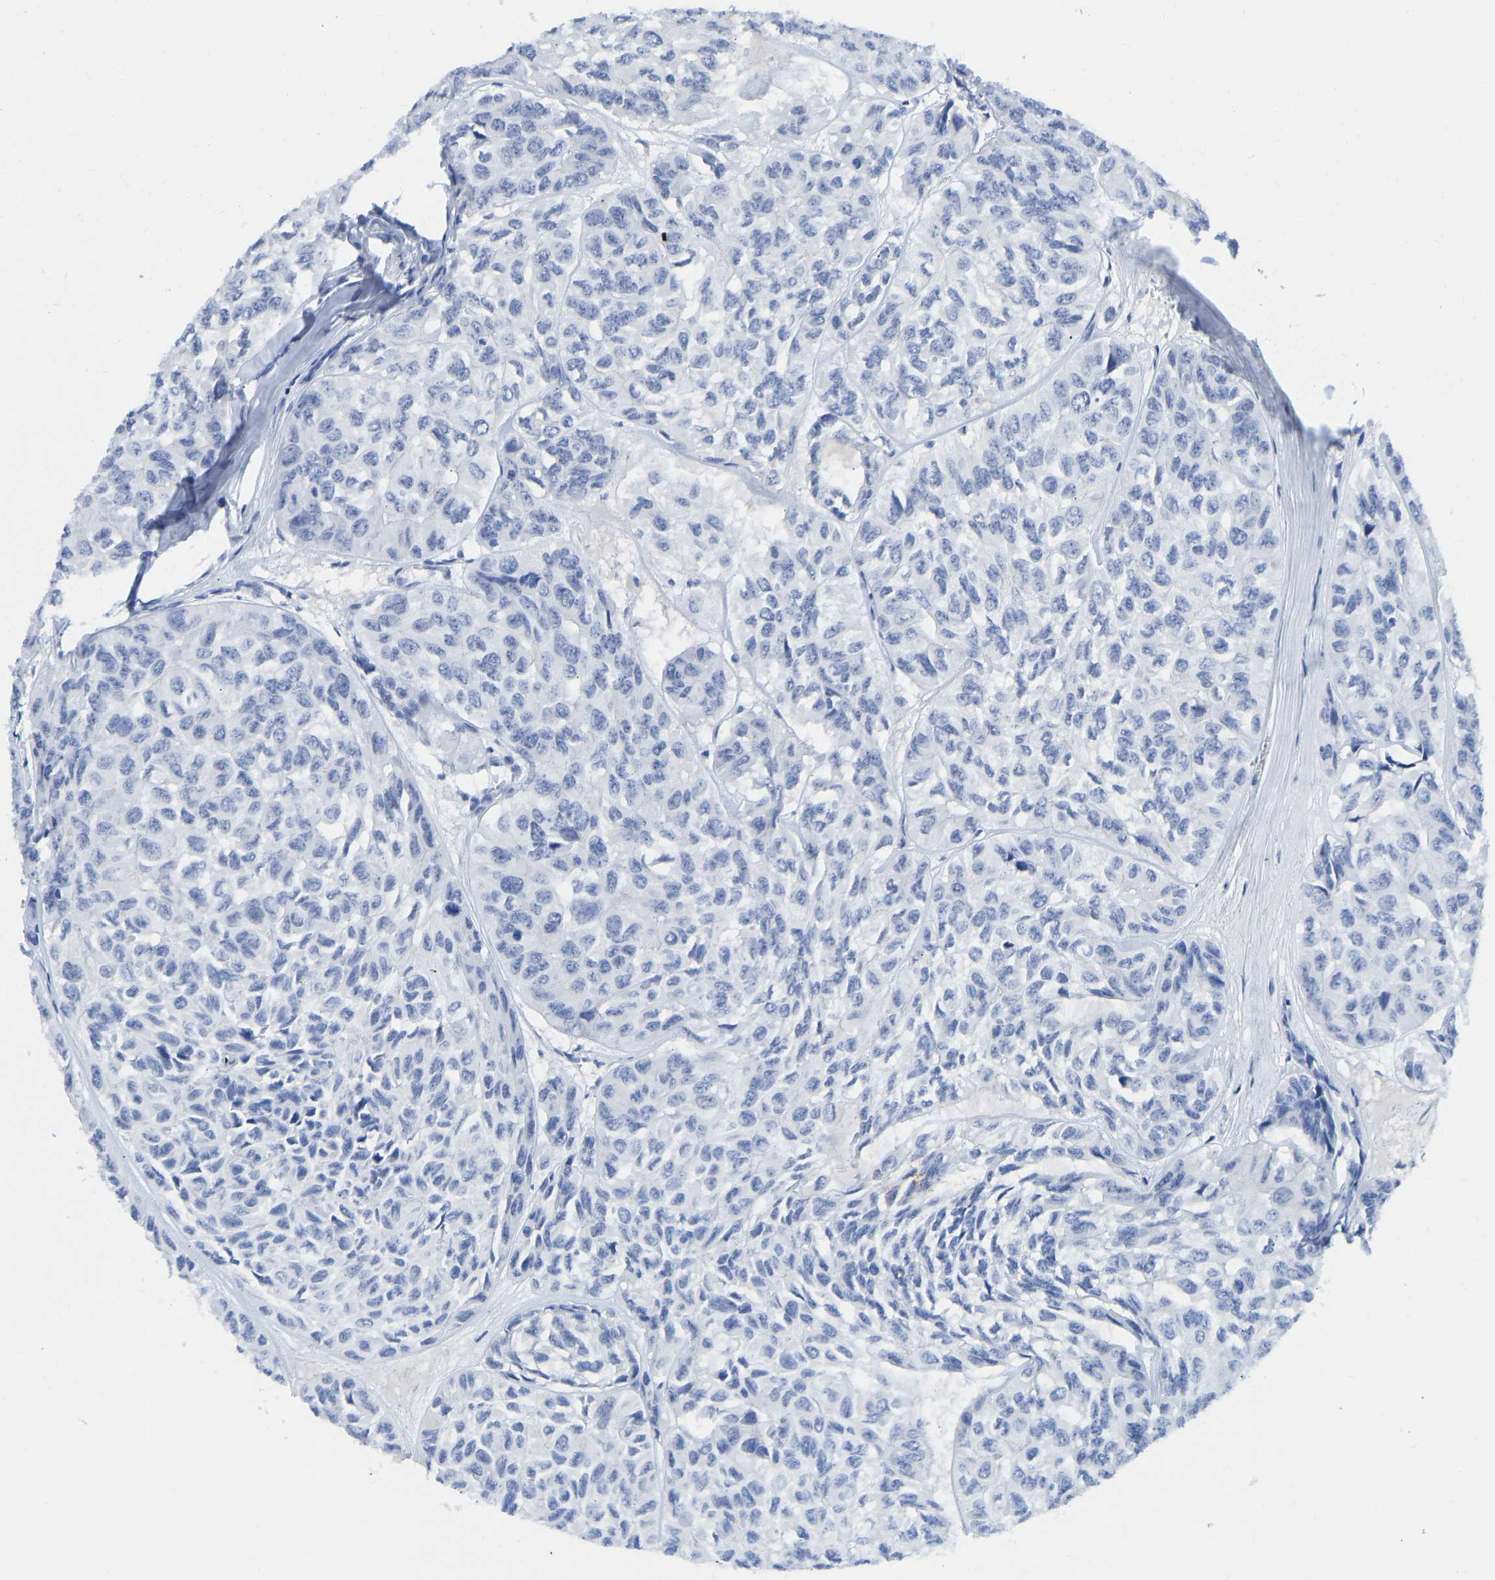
{"staining": {"intensity": "negative", "quantity": "none", "location": "none"}, "tissue": "head and neck cancer", "cell_type": "Tumor cells", "image_type": "cancer", "snomed": [{"axis": "morphology", "description": "Adenocarcinoma, NOS"}, {"axis": "topography", "description": "Salivary gland, NOS"}, {"axis": "topography", "description": "Head-Neck"}], "caption": "An immunohistochemistry (IHC) photomicrograph of head and neck cancer (adenocarcinoma) is shown. There is no staining in tumor cells of head and neck cancer (adenocarcinoma).", "gene": "TCF7", "patient": {"sex": "female", "age": 76}}